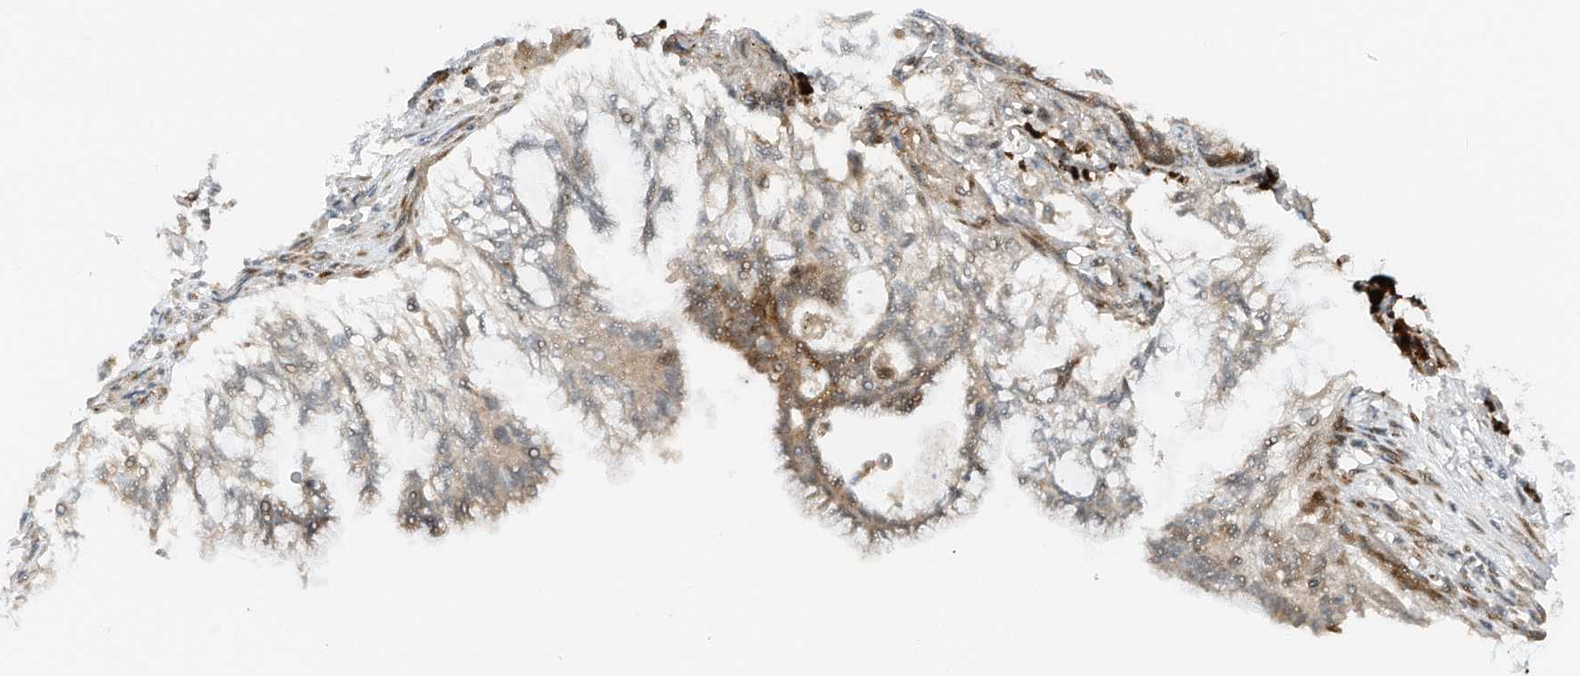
{"staining": {"intensity": "moderate", "quantity": "25%-75%", "location": "nuclear"}, "tissue": "lung cancer", "cell_type": "Tumor cells", "image_type": "cancer", "snomed": [{"axis": "morphology", "description": "Adenocarcinoma, NOS"}, {"axis": "topography", "description": "Lung"}], "caption": "Moderate nuclear protein expression is seen in about 25%-75% of tumor cells in lung cancer (adenocarcinoma).", "gene": "RMND1", "patient": {"sex": "female", "age": 70}}